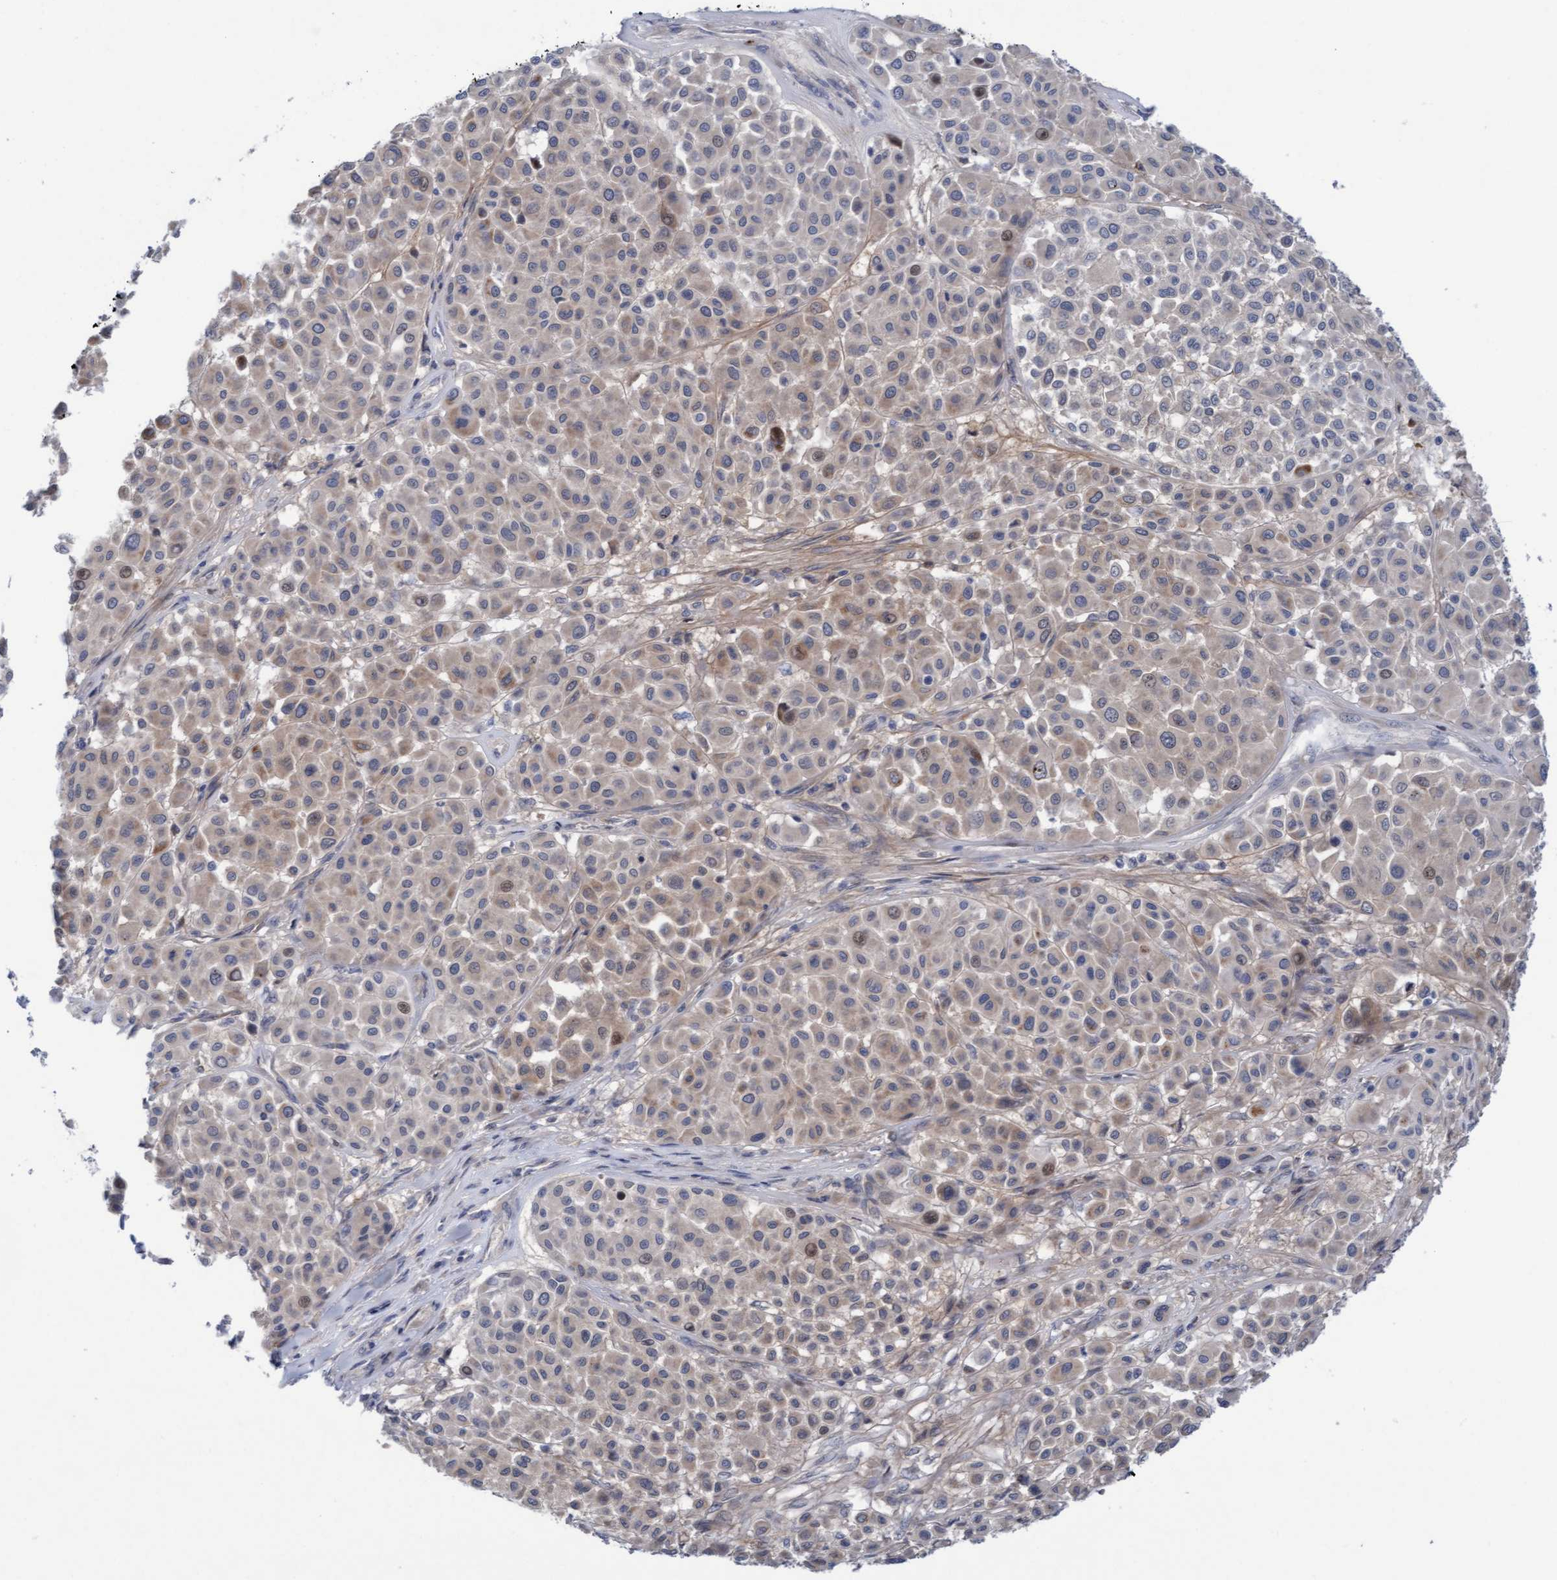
{"staining": {"intensity": "weak", "quantity": ">75%", "location": "cytoplasmic/membranous"}, "tissue": "melanoma", "cell_type": "Tumor cells", "image_type": "cancer", "snomed": [{"axis": "morphology", "description": "Malignant melanoma, Metastatic site"}, {"axis": "topography", "description": "Soft tissue"}], "caption": "Immunohistochemistry photomicrograph of neoplastic tissue: human melanoma stained using immunohistochemistry exhibits low levels of weak protein expression localized specifically in the cytoplasmic/membranous of tumor cells, appearing as a cytoplasmic/membranous brown color.", "gene": "PLCD1", "patient": {"sex": "male", "age": 41}}